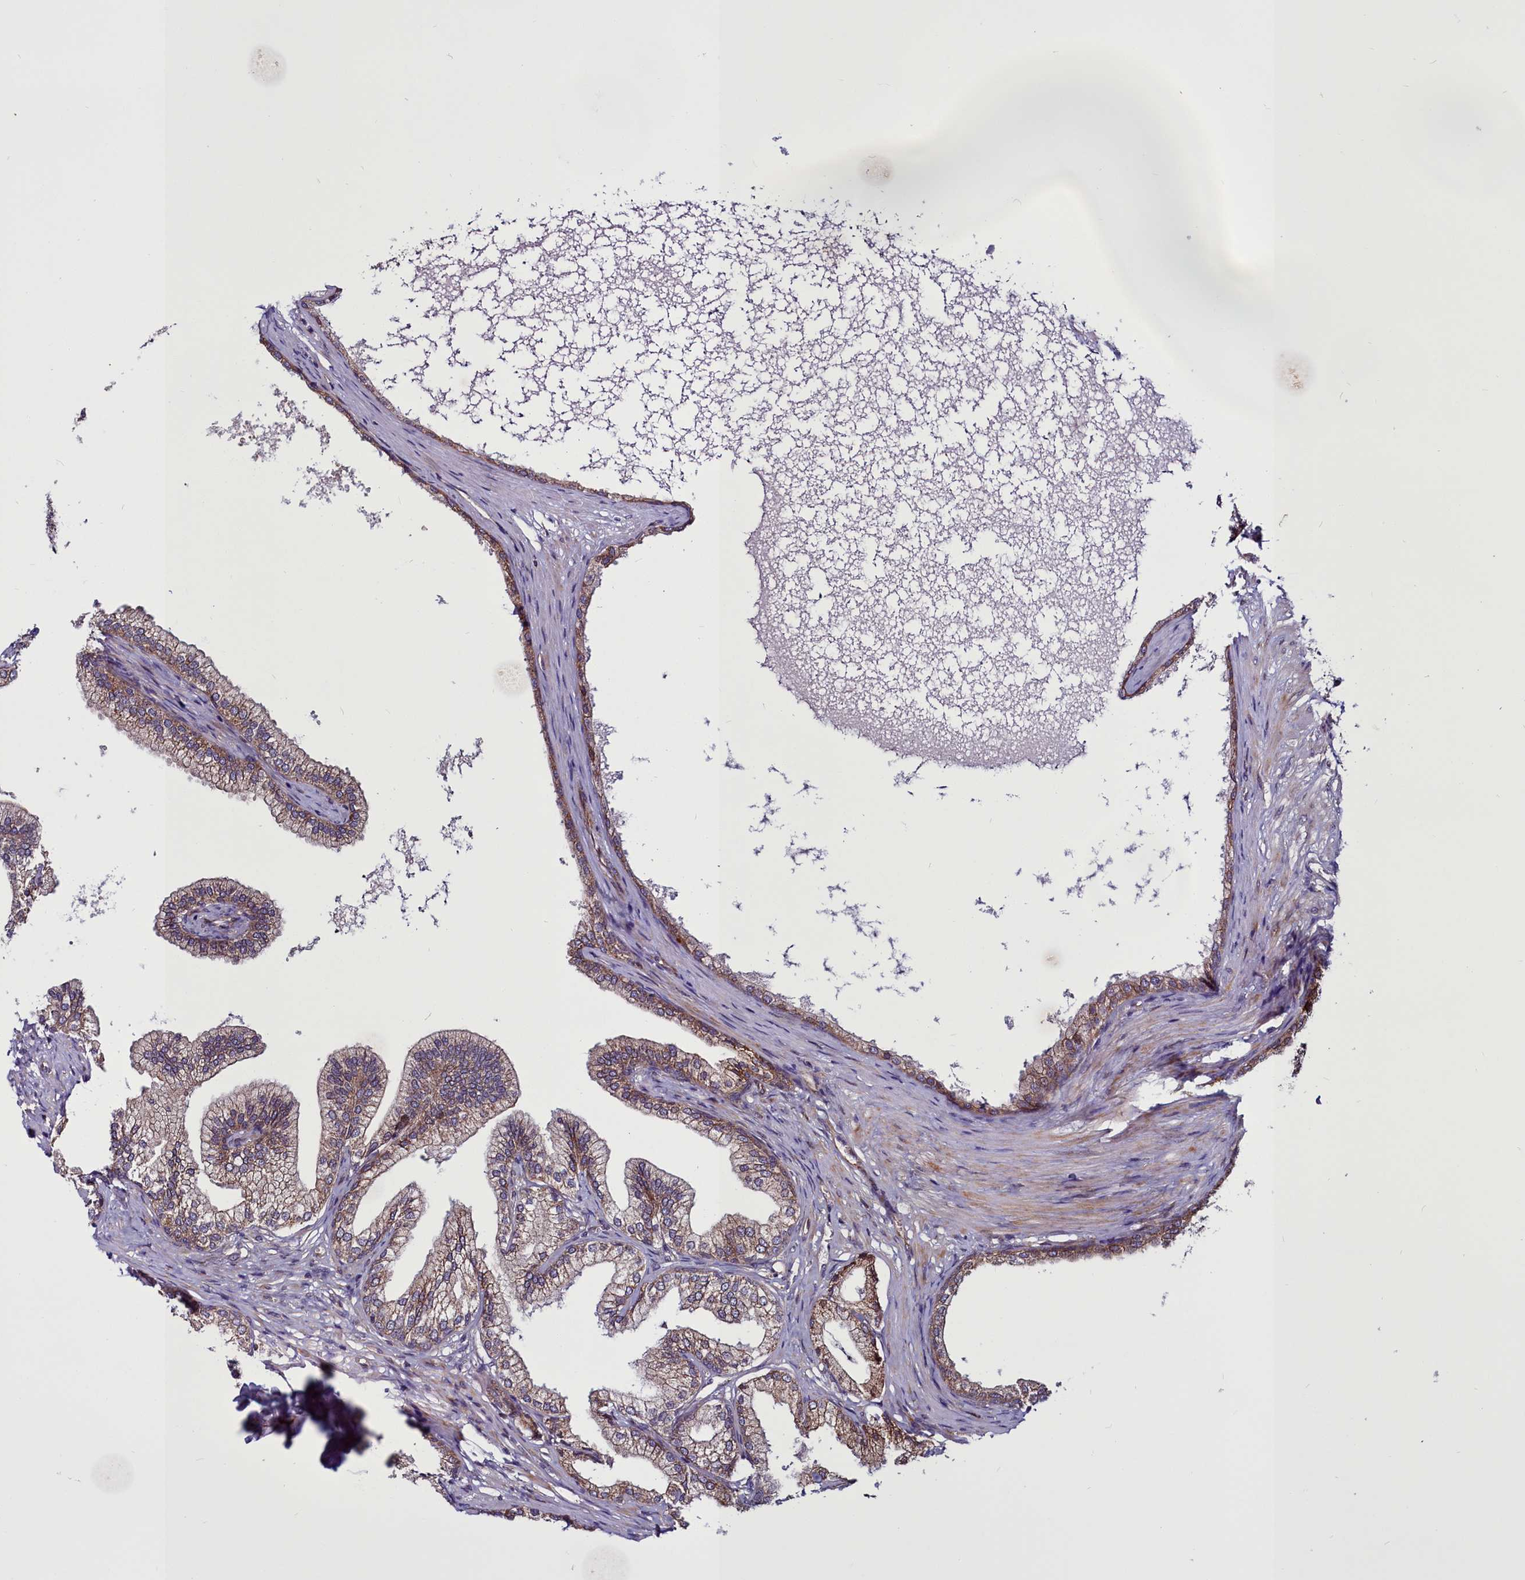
{"staining": {"intensity": "strong", "quantity": "25%-75%", "location": "cytoplasmic/membranous"}, "tissue": "prostate", "cell_type": "Glandular cells", "image_type": "normal", "snomed": [{"axis": "morphology", "description": "Normal tissue, NOS"}, {"axis": "morphology", "description": "Urothelial carcinoma, Low grade"}, {"axis": "topography", "description": "Urinary bladder"}, {"axis": "topography", "description": "Prostate"}], "caption": "IHC histopathology image of normal prostate: prostate stained using IHC demonstrates high levels of strong protein expression localized specifically in the cytoplasmic/membranous of glandular cells, appearing as a cytoplasmic/membranous brown color.", "gene": "MCRIP1", "patient": {"sex": "male", "age": 60}}